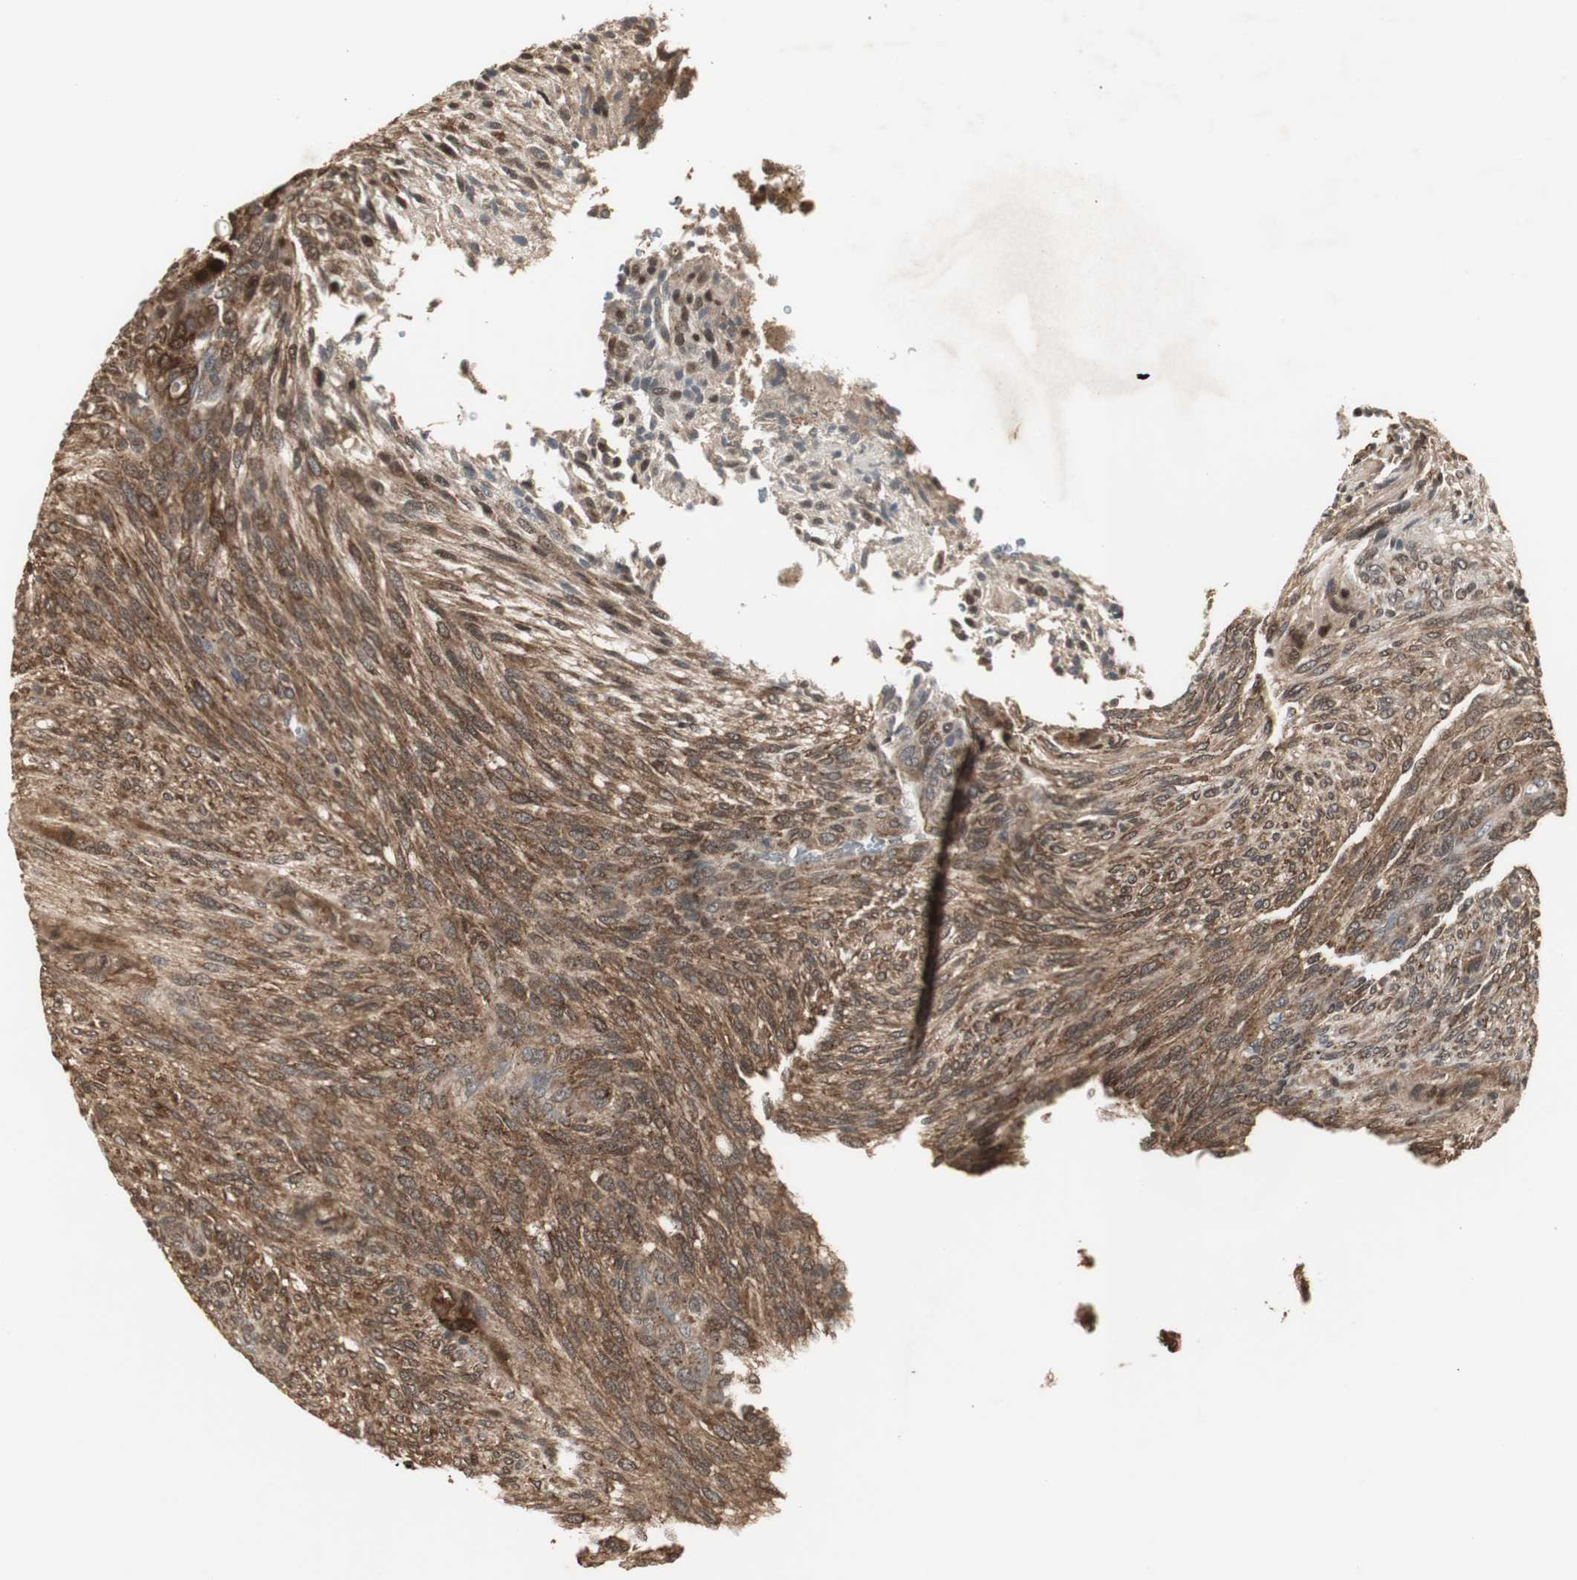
{"staining": {"intensity": "strong", "quantity": ">75%", "location": "cytoplasmic/membranous,nuclear"}, "tissue": "glioma", "cell_type": "Tumor cells", "image_type": "cancer", "snomed": [{"axis": "morphology", "description": "Glioma, malignant, High grade"}, {"axis": "topography", "description": "Cerebral cortex"}], "caption": "An image showing strong cytoplasmic/membranous and nuclear staining in about >75% of tumor cells in high-grade glioma (malignant), as visualized by brown immunohistochemical staining.", "gene": "PLIN3", "patient": {"sex": "female", "age": 55}}